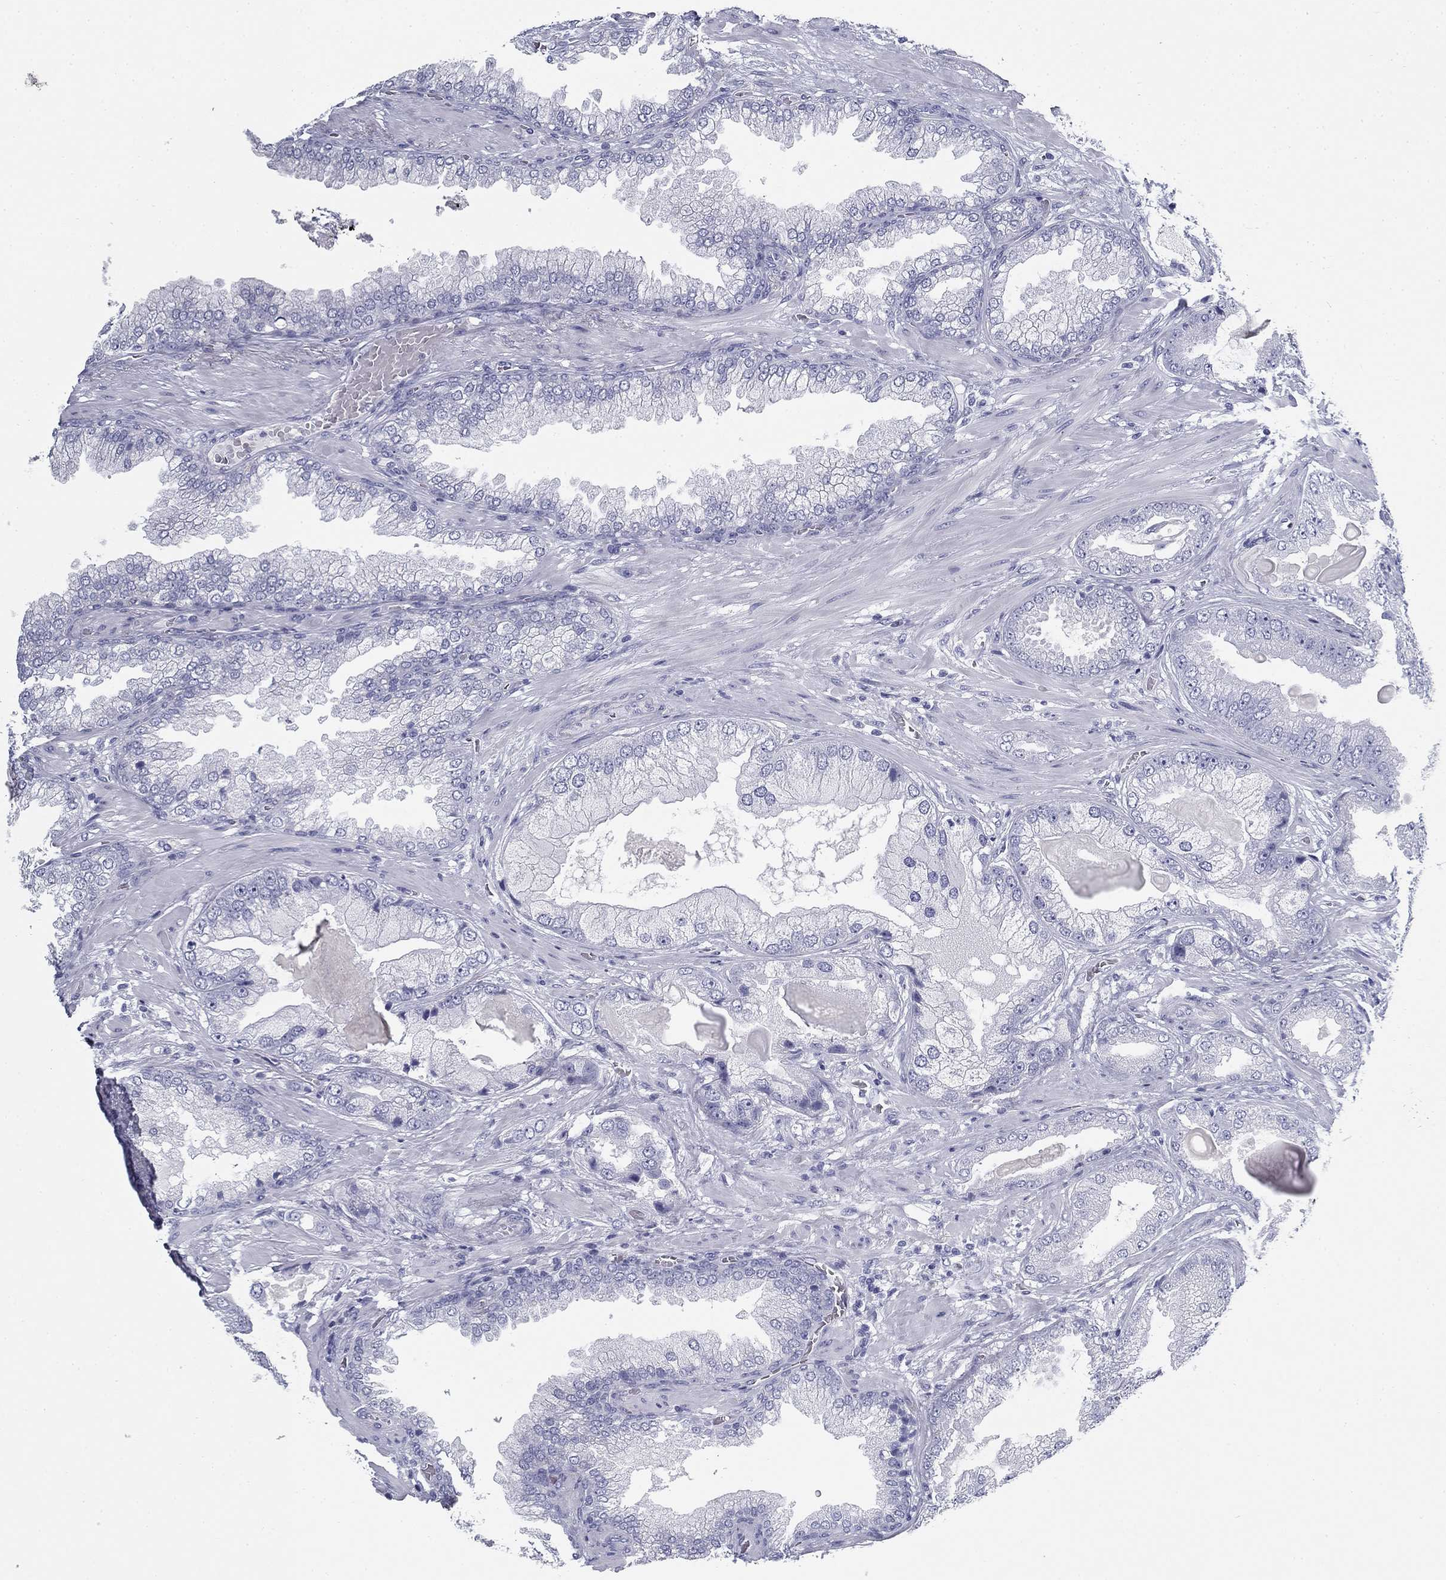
{"staining": {"intensity": "negative", "quantity": "none", "location": "none"}, "tissue": "prostate cancer", "cell_type": "Tumor cells", "image_type": "cancer", "snomed": [{"axis": "morphology", "description": "Adenocarcinoma, Low grade"}, {"axis": "topography", "description": "Prostate"}], "caption": "DAB immunohistochemical staining of human prostate cancer shows no significant positivity in tumor cells.", "gene": "ZP2", "patient": {"sex": "male", "age": 57}}